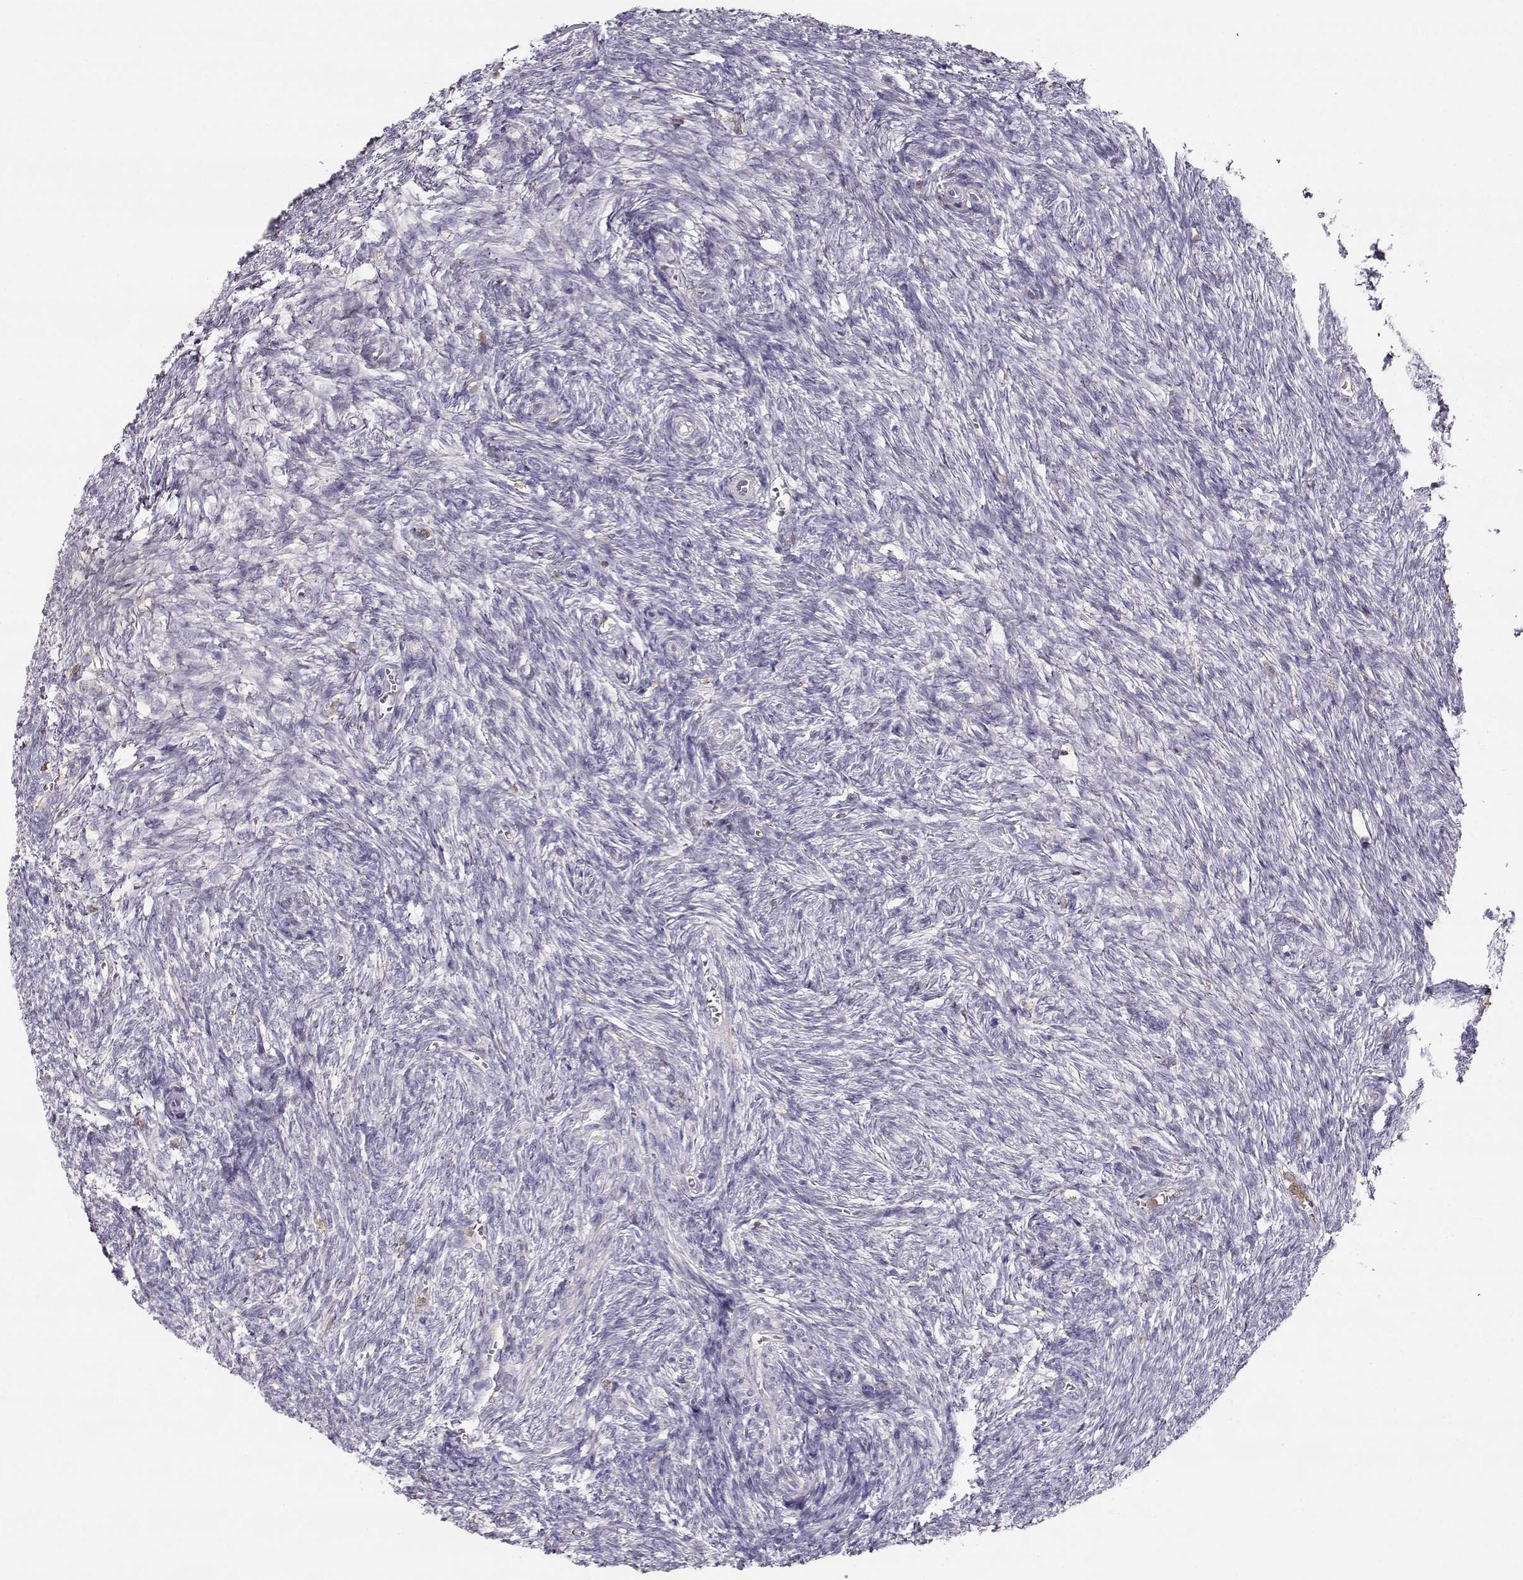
{"staining": {"intensity": "negative", "quantity": "none", "location": "none"}, "tissue": "ovary", "cell_type": "Follicle cells", "image_type": "normal", "snomed": [{"axis": "morphology", "description": "Normal tissue, NOS"}, {"axis": "topography", "description": "Ovary"}], "caption": "Normal ovary was stained to show a protein in brown. There is no significant positivity in follicle cells. The staining was performed using DAB (3,3'-diaminobenzidine) to visualize the protein expression in brown, while the nuclei were stained in blue with hematoxylin (Magnification: 20x).", "gene": "VAV1", "patient": {"sex": "female", "age": 43}}